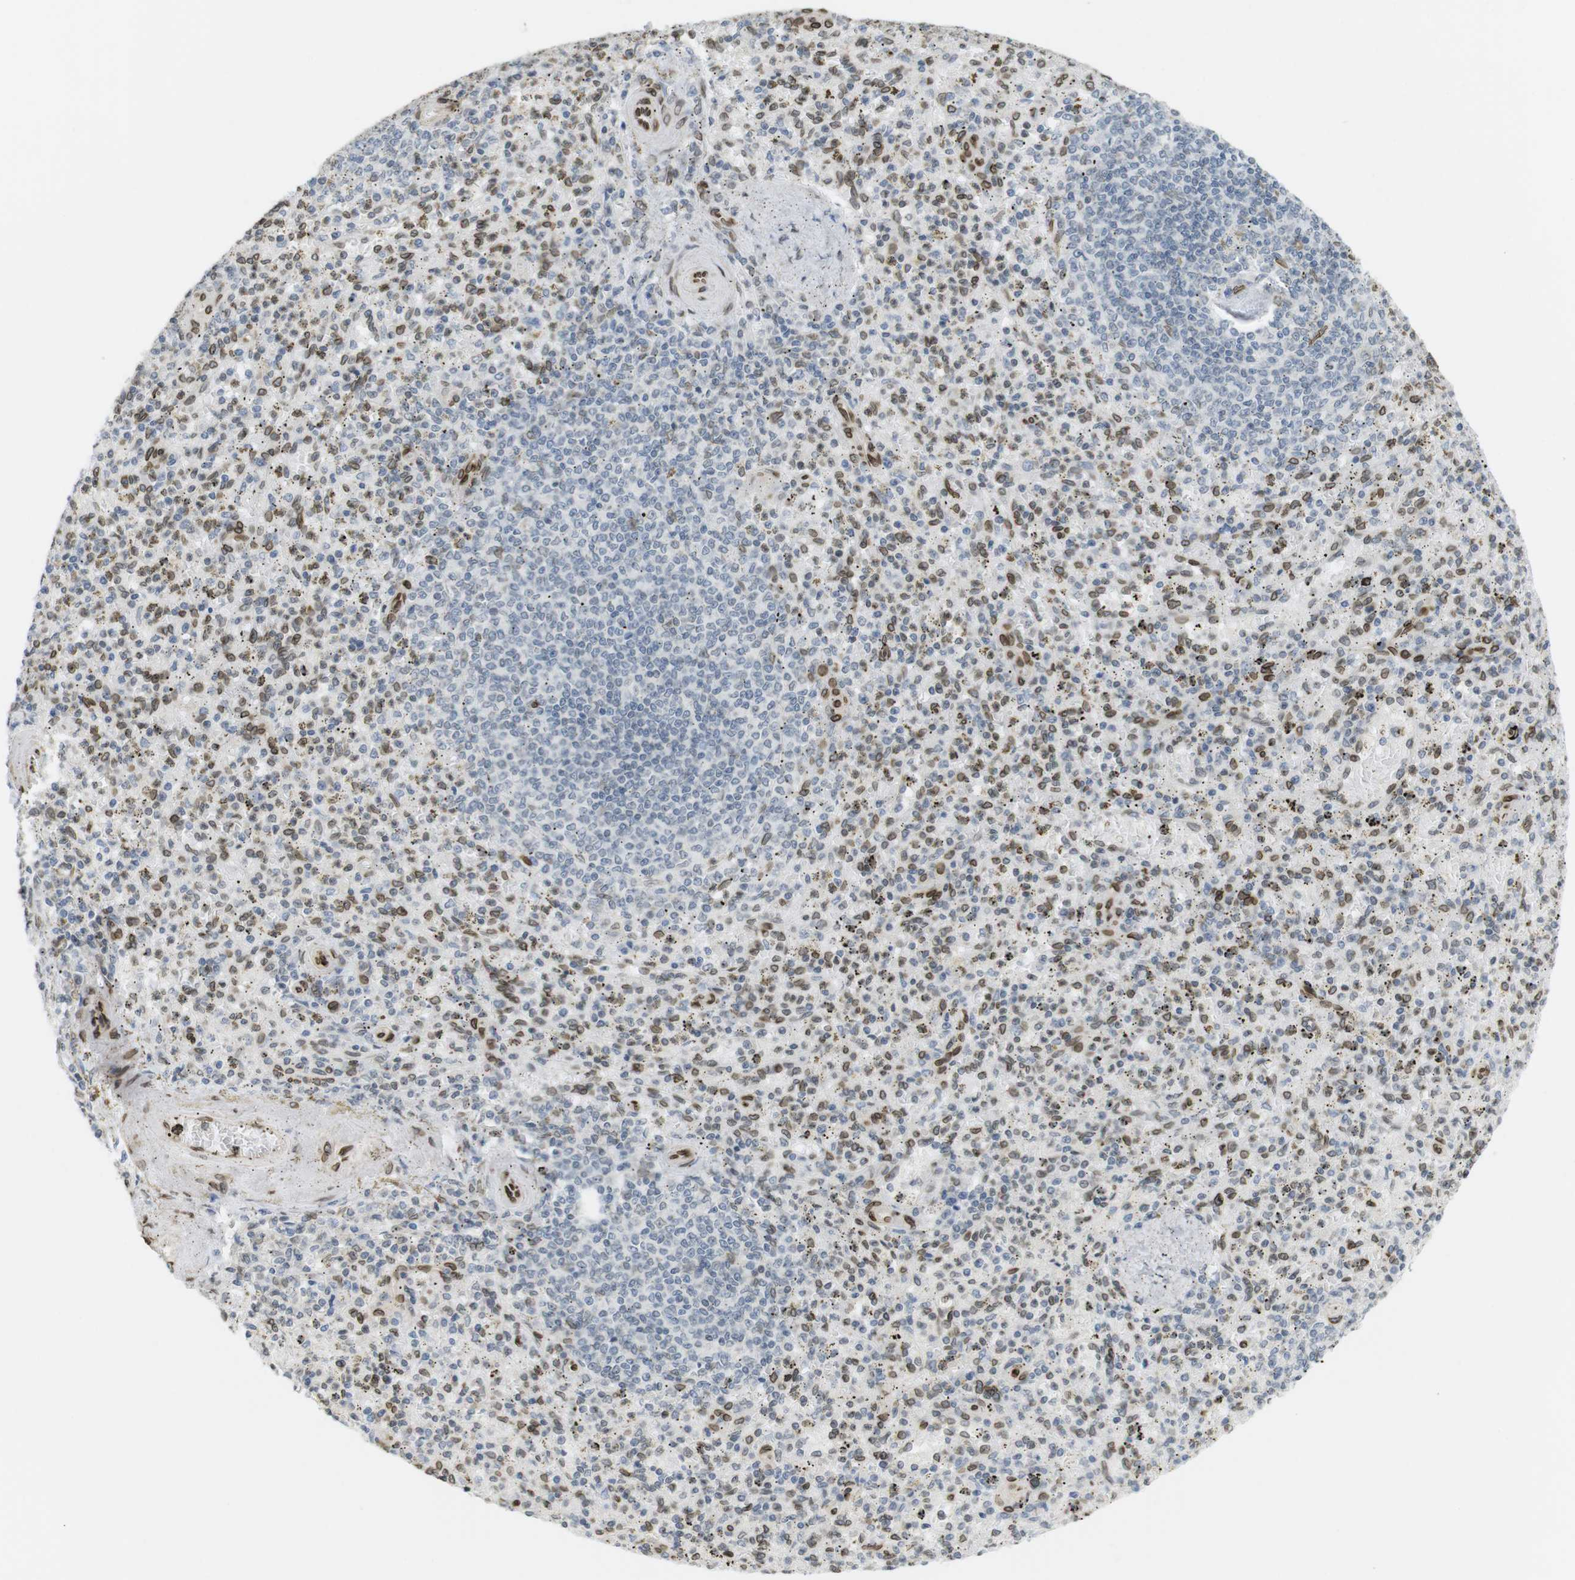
{"staining": {"intensity": "moderate", "quantity": "25%-75%", "location": "cytoplasmic/membranous,nuclear"}, "tissue": "spleen", "cell_type": "Cells in red pulp", "image_type": "normal", "snomed": [{"axis": "morphology", "description": "Normal tissue, NOS"}, {"axis": "topography", "description": "Spleen"}], "caption": "An IHC micrograph of normal tissue is shown. Protein staining in brown highlights moderate cytoplasmic/membranous,nuclear positivity in spleen within cells in red pulp. The protein is stained brown, and the nuclei are stained in blue (DAB IHC with brightfield microscopy, high magnification).", "gene": "ARL6IP6", "patient": {"sex": "male", "age": 72}}